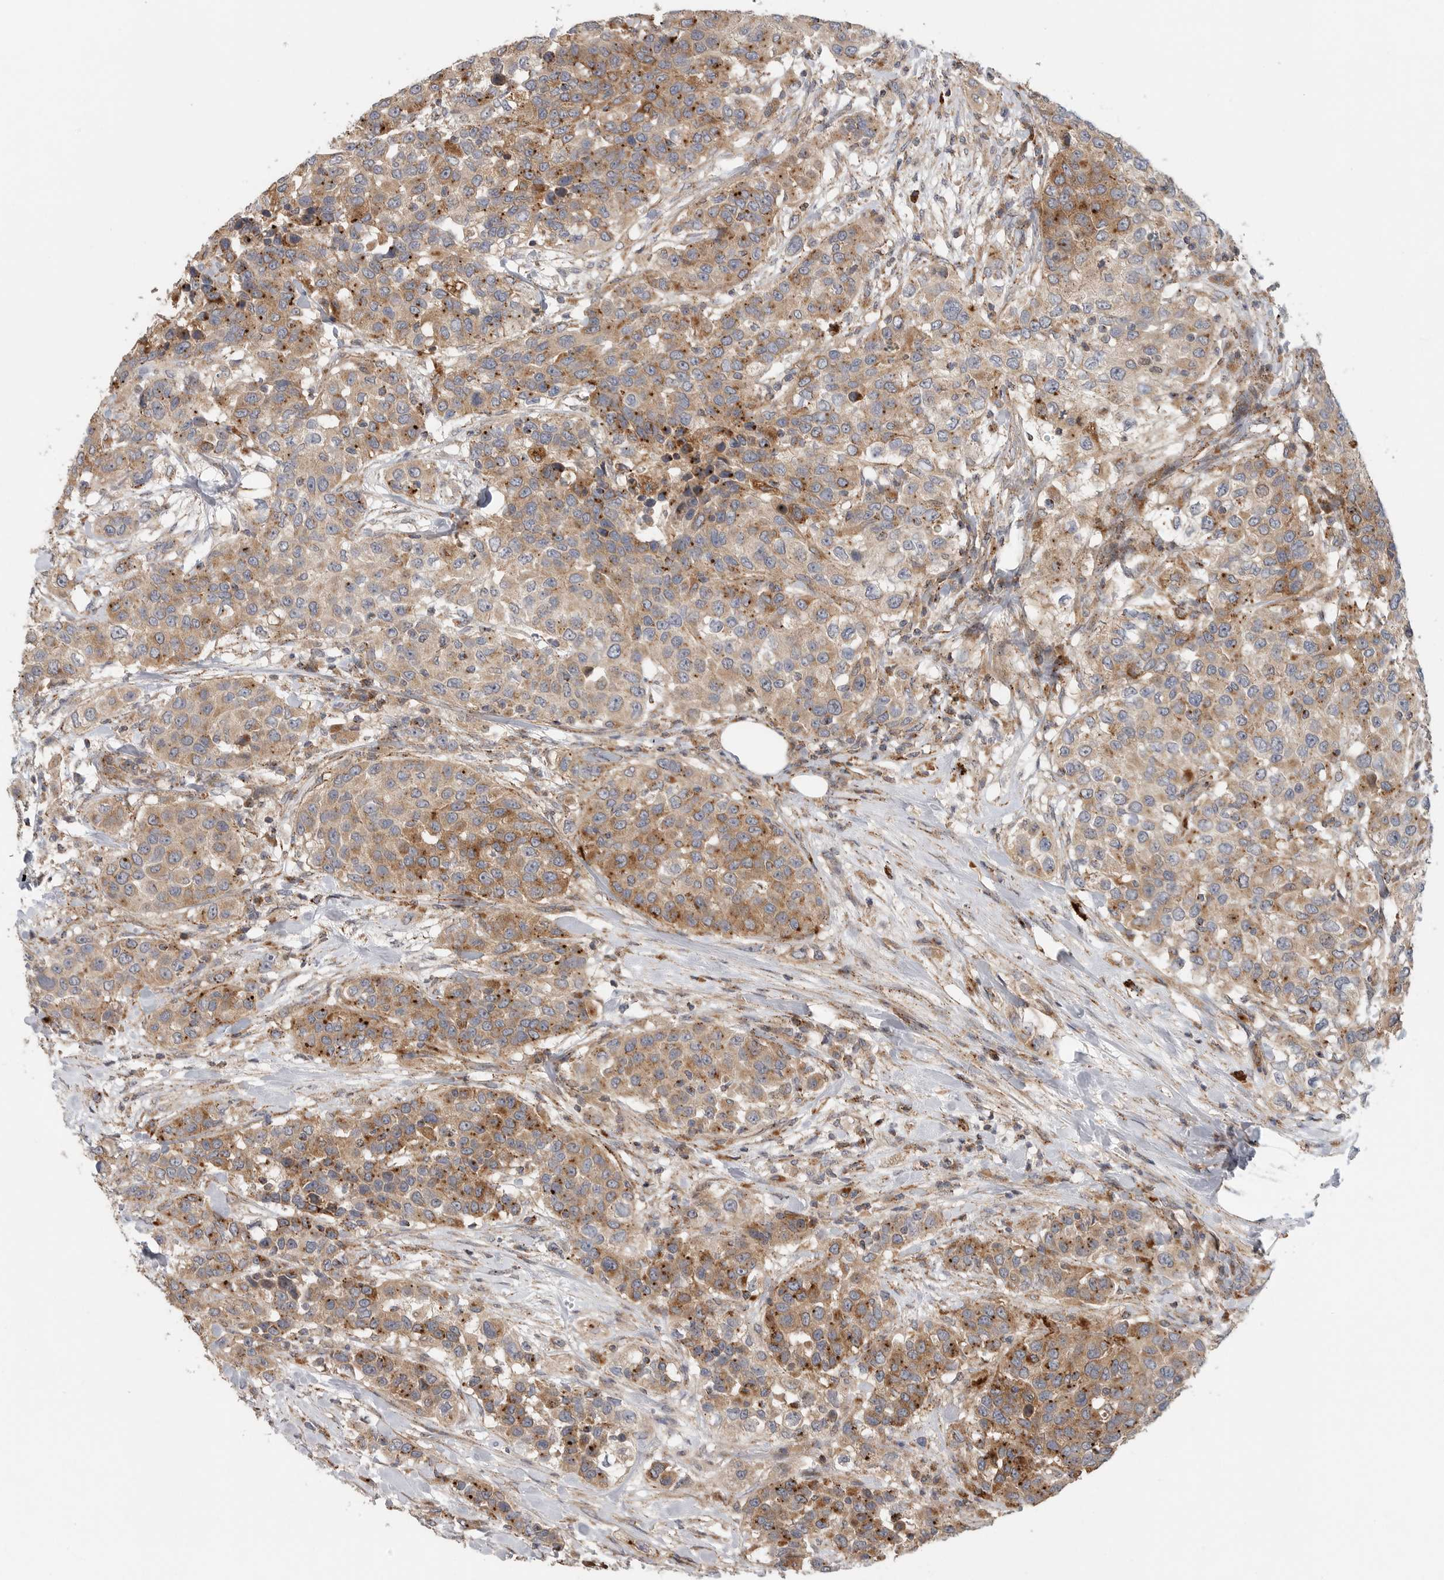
{"staining": {"intensity": "moderate", "quantity": ">75%", "location": "cytoplasmic/membranous"}, "tissue": "urothelial cancer", "cell_type": "Tumor cells", "image_type": "cancer", "snomed": [{"axis": "morphology", "description": "Urothelial carcinoma, High grade"}, {"axis": "topography", "description": "Urinary bladder"}], "caption": "Urothelial cancer tissue demonstrates moderate cytoplasmic/membranous expression in about >75% of tumor cells", "gene": "GALNS", "patient": {"sex": "female", "age": 80}}